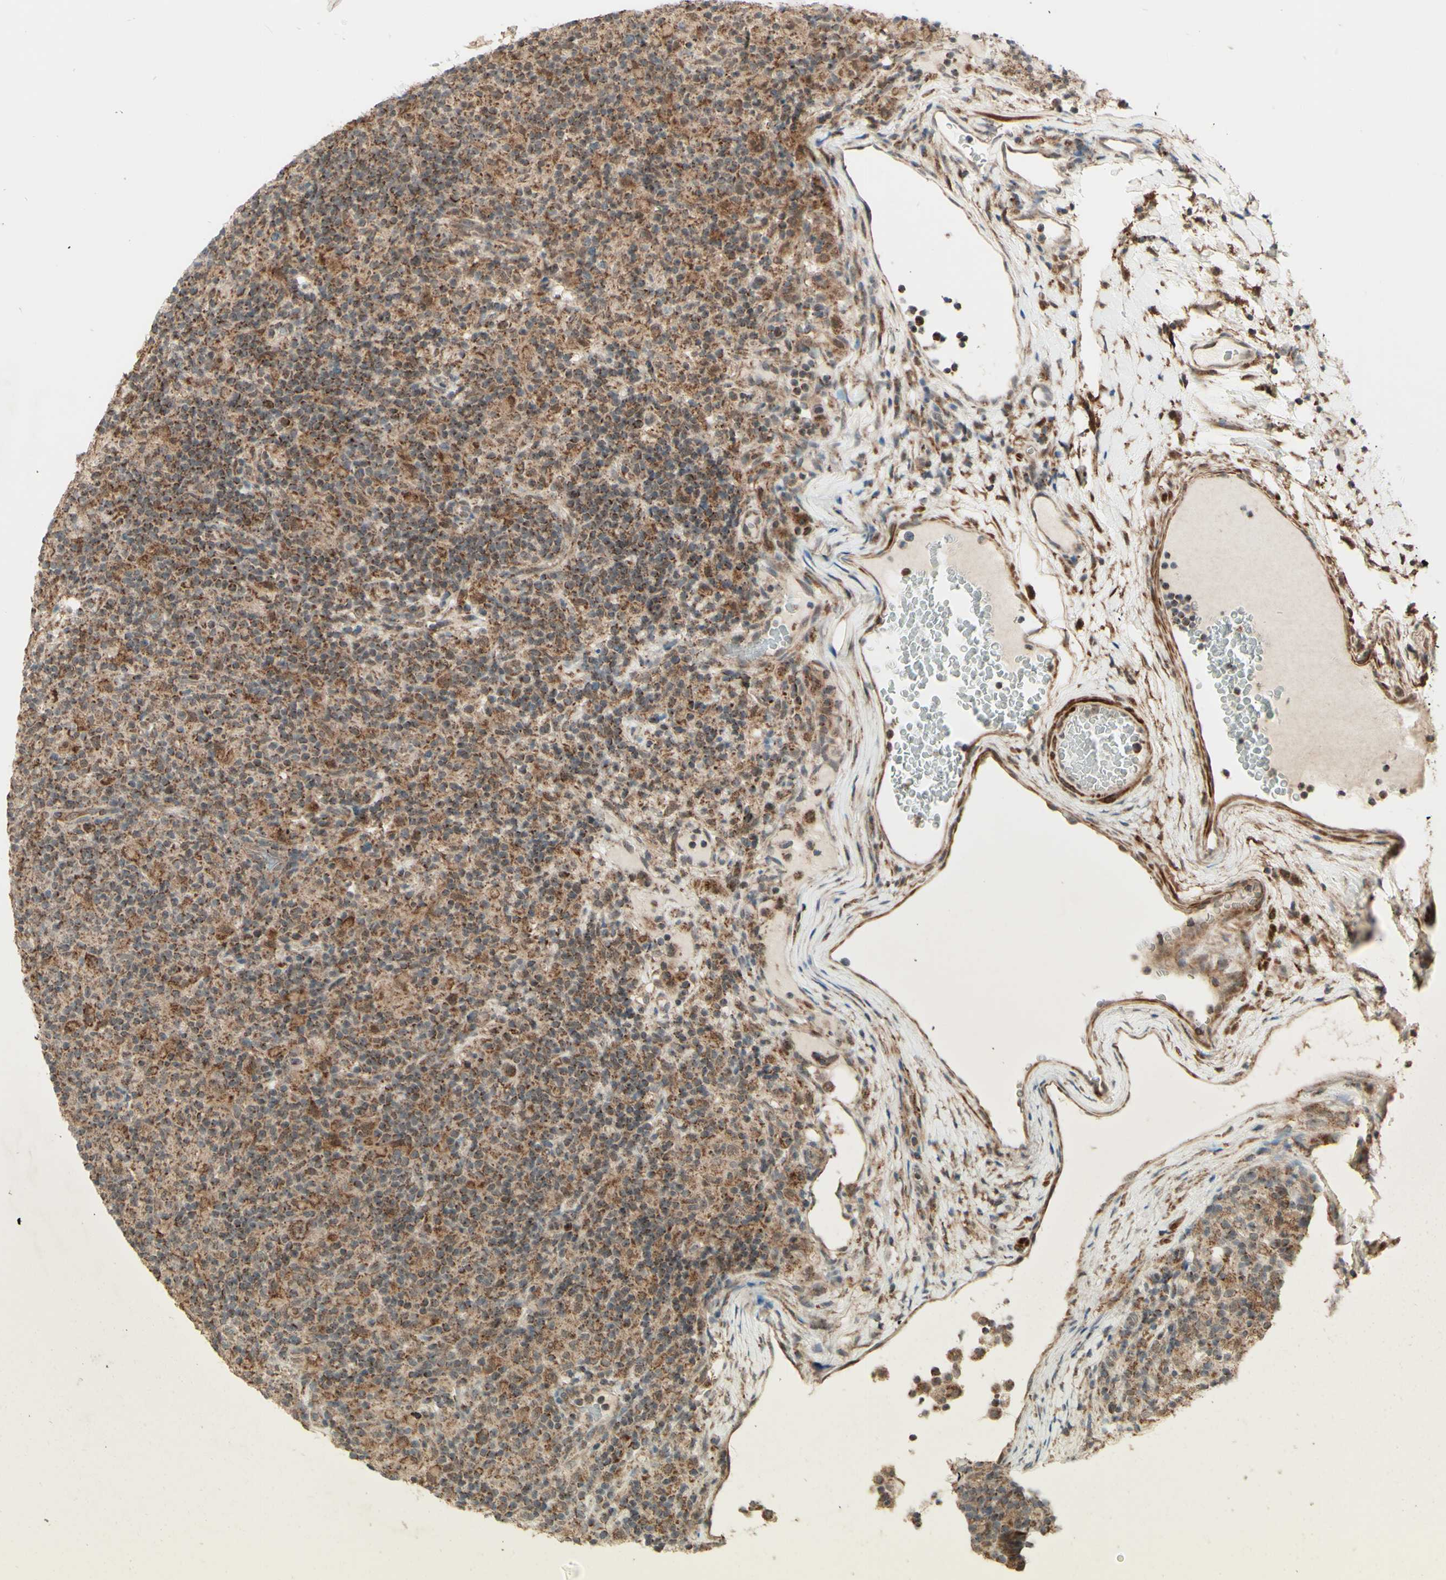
{"staining": {"intensity": "moderate", "quantity": ">75%", "location": "cytoplasmic/membranous"}, "tissue": "lymphoma", "cell_type": "Tumor cells", "image_type": "cancer", "snomed": [{"axis": "morphology", "description": "Hodgkin's disease, NOS"}, {"axis": "topography", "description": "Lymph node"}], "caption": "Approximately >75% of tumor cells in human lymphoma demonstrate moderate cytoplasmic/membranous protein positivity as visualized by brown immunohistochemical staining.", "gene": "DHRS3", "patient": {"sex": "male", "age": 70}}